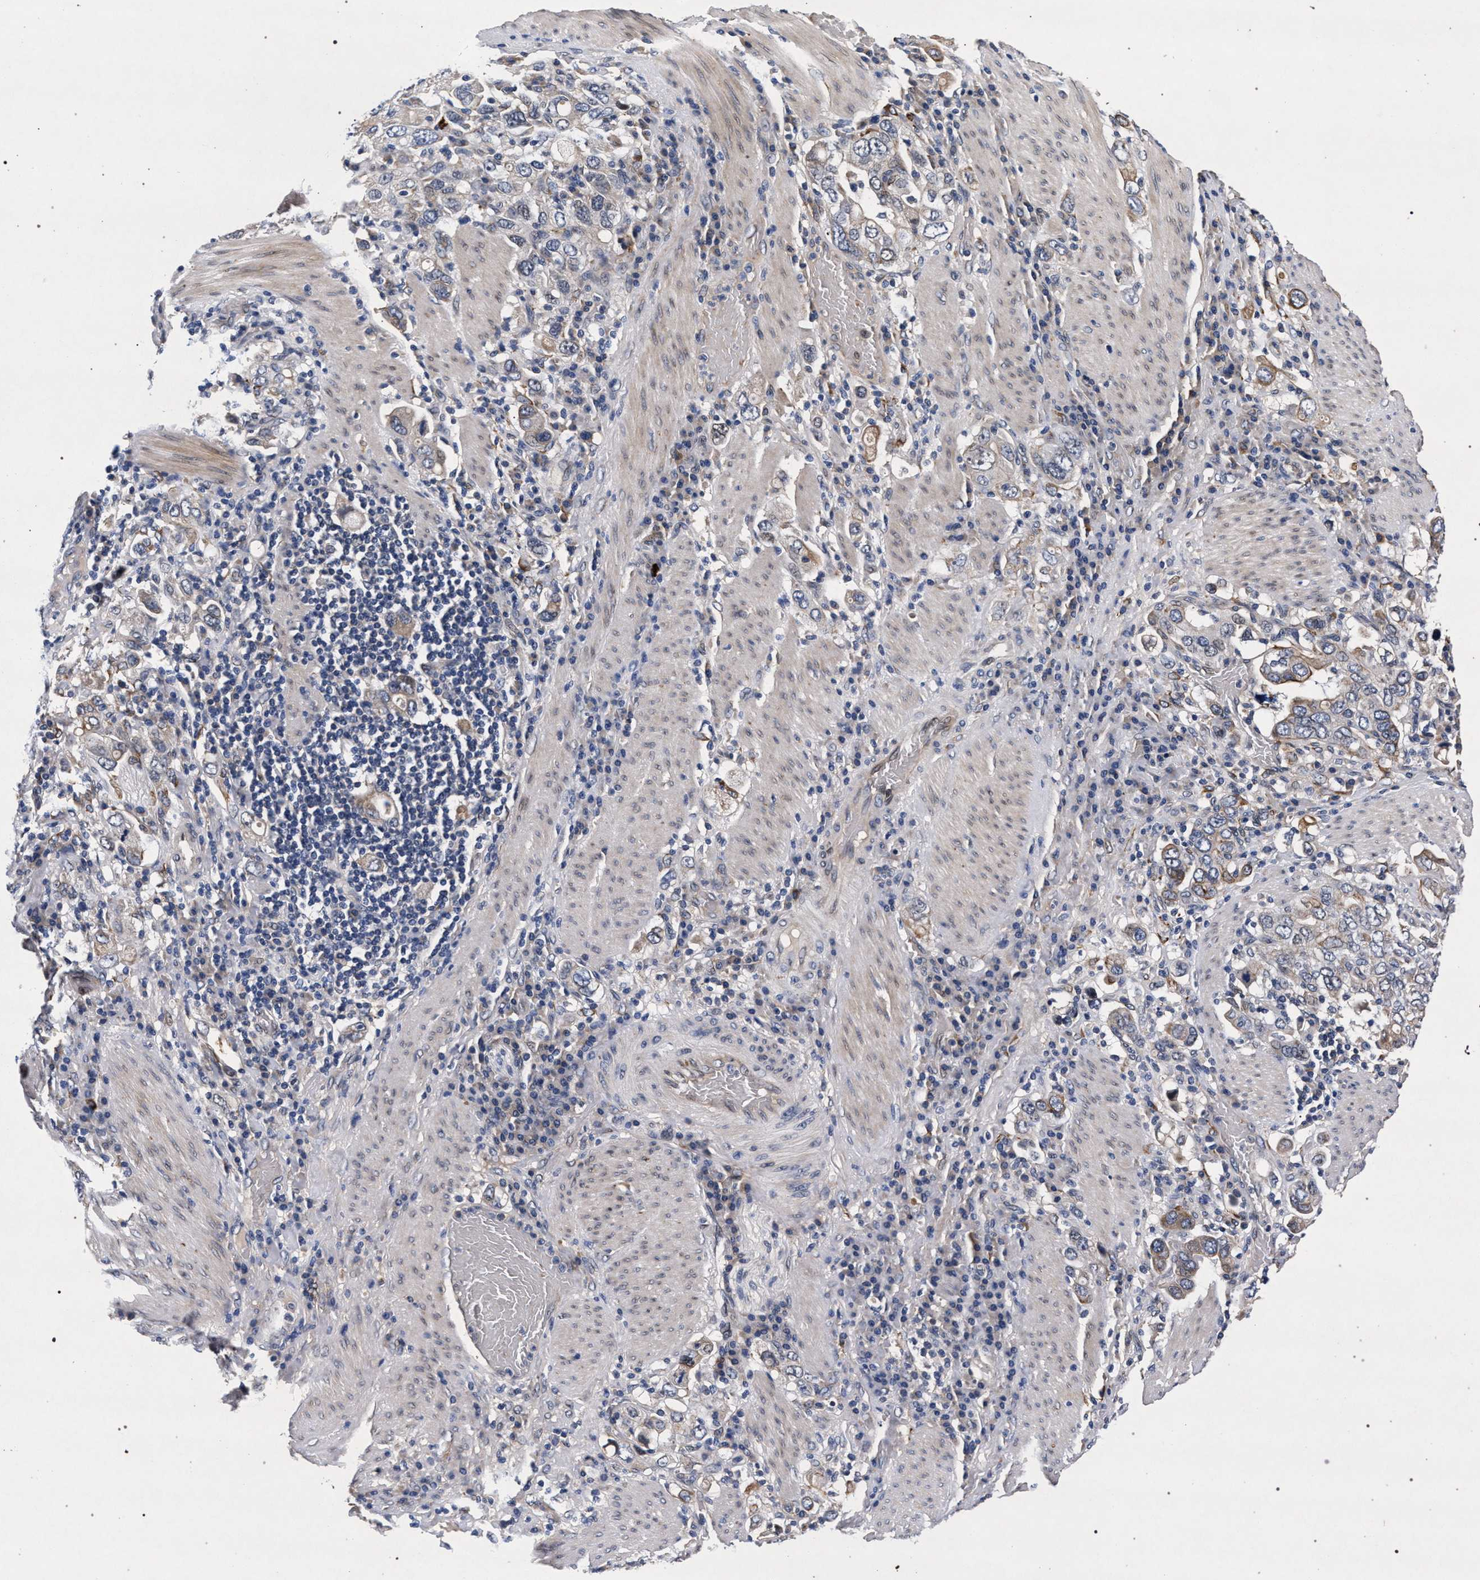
{"staining": {"intensity": "weak", "quantity": "<25%", "location": "cytoplasmic/membranous"}, "tissue": "stomach cancer", "cell_type": "Tumor cells", "image_type": "cancer", "snomed": [{"axis": "morphology", "description": "Adenocarcinoma, NOS"}, {"axis": "topography", "description": "Stomach, upper"}], "caption": "This is an immunohistochemistry histopathology image of stomach adenocarcinoma. There is no expression in tumor cells.", "gene": "NEK7", "patient": {"sex": "male", "age": 62}}